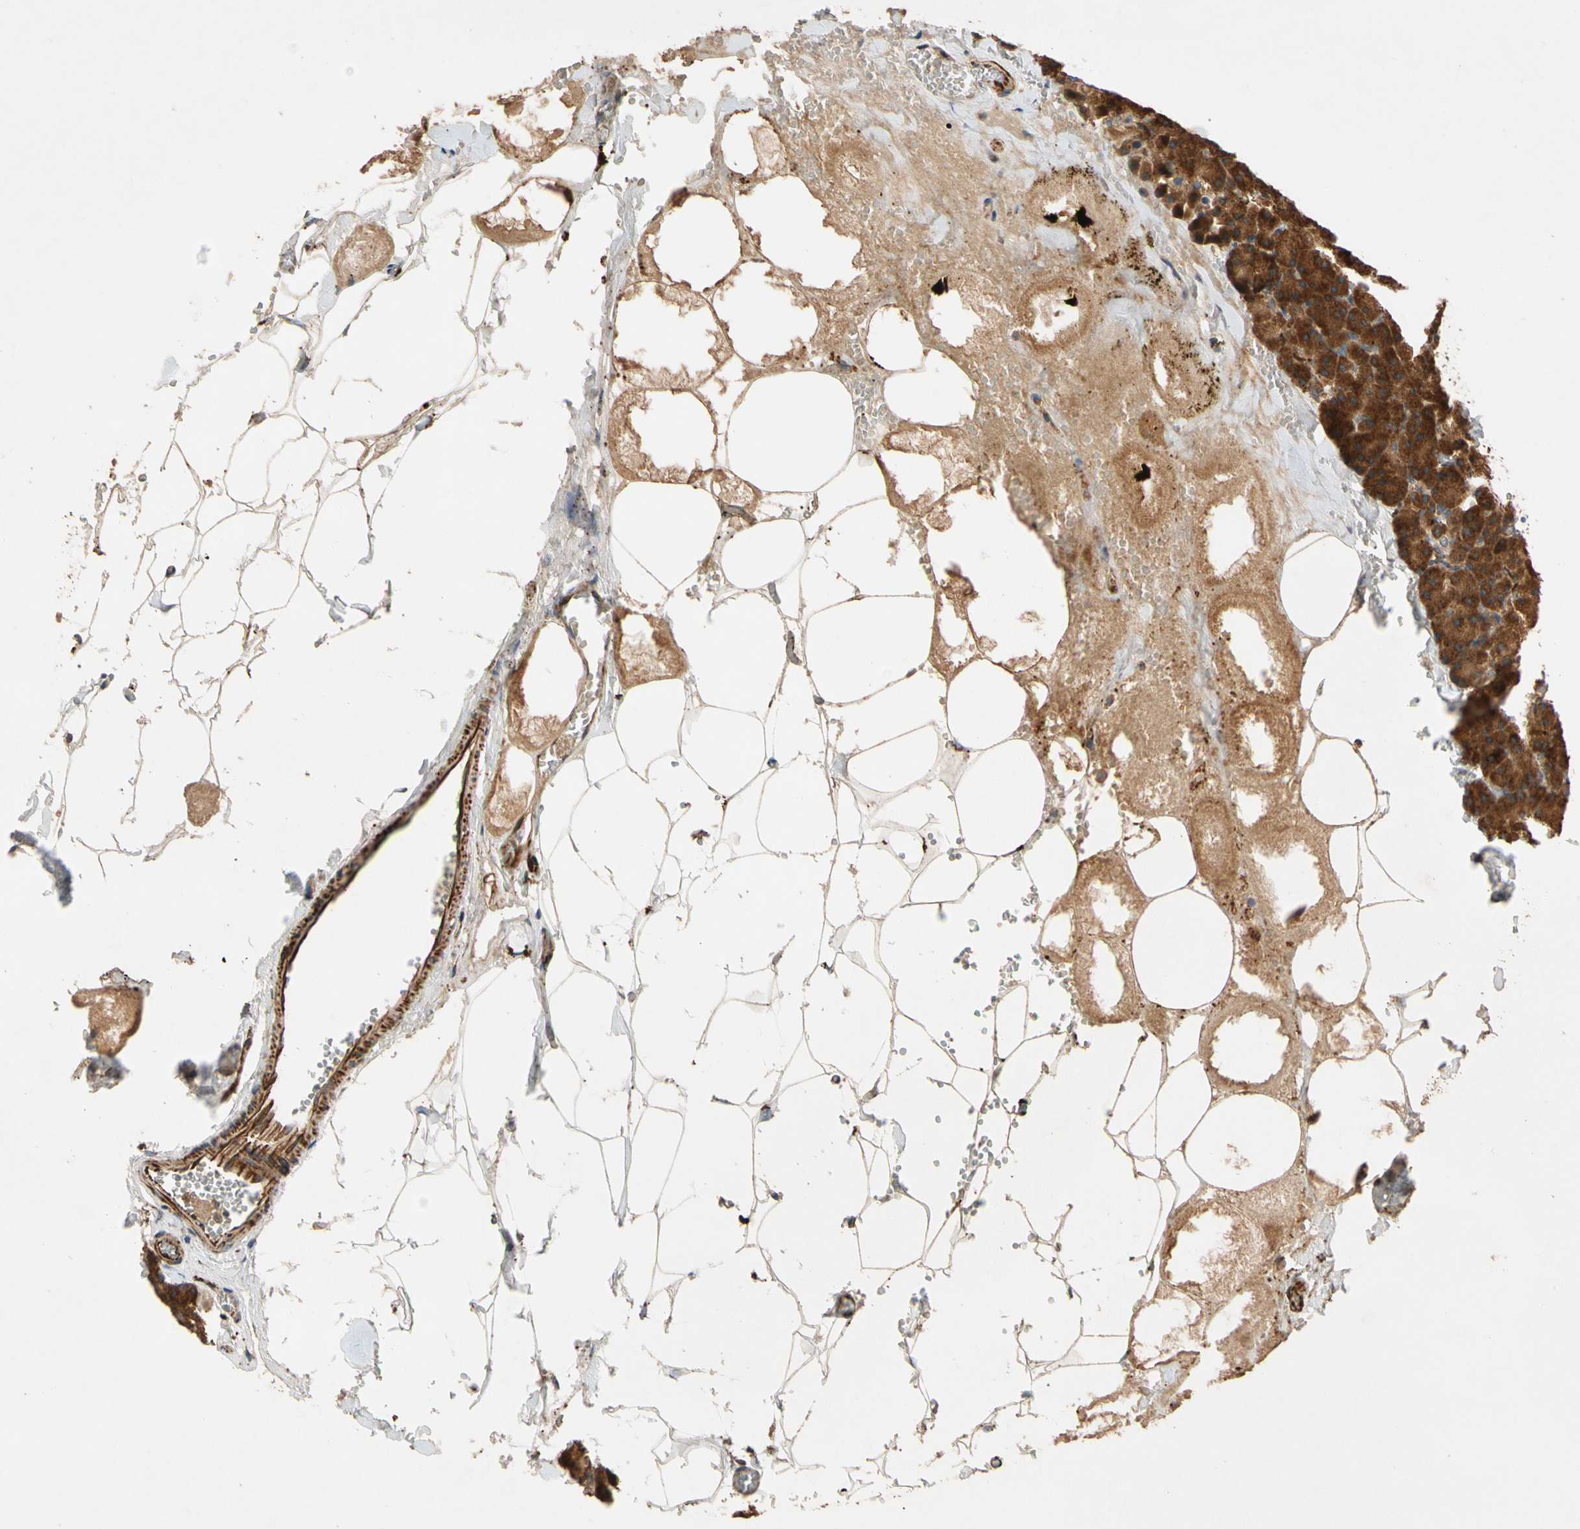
{"staining": {"intensity": "strong", "quantity": ">75%", "location": "cytoplasmic/membranous"}, "tissue": "pancreas", "cell_type": "Exocrine glandular cells", "image_type": "normal", "snomed": [{"axis": "morphology", "description": "Normal tissue, NOS"}, {"axis": "topography", "description": "Pancreas"}], "caption": "Pancreas stained with DAB immunohistochemistry shows high levels of strong cytoplasmic/membranous expression in about >75% of exocrine glandular cells.", "gene": "FGD6", "patient": {"sex": "female", "age": 35}}